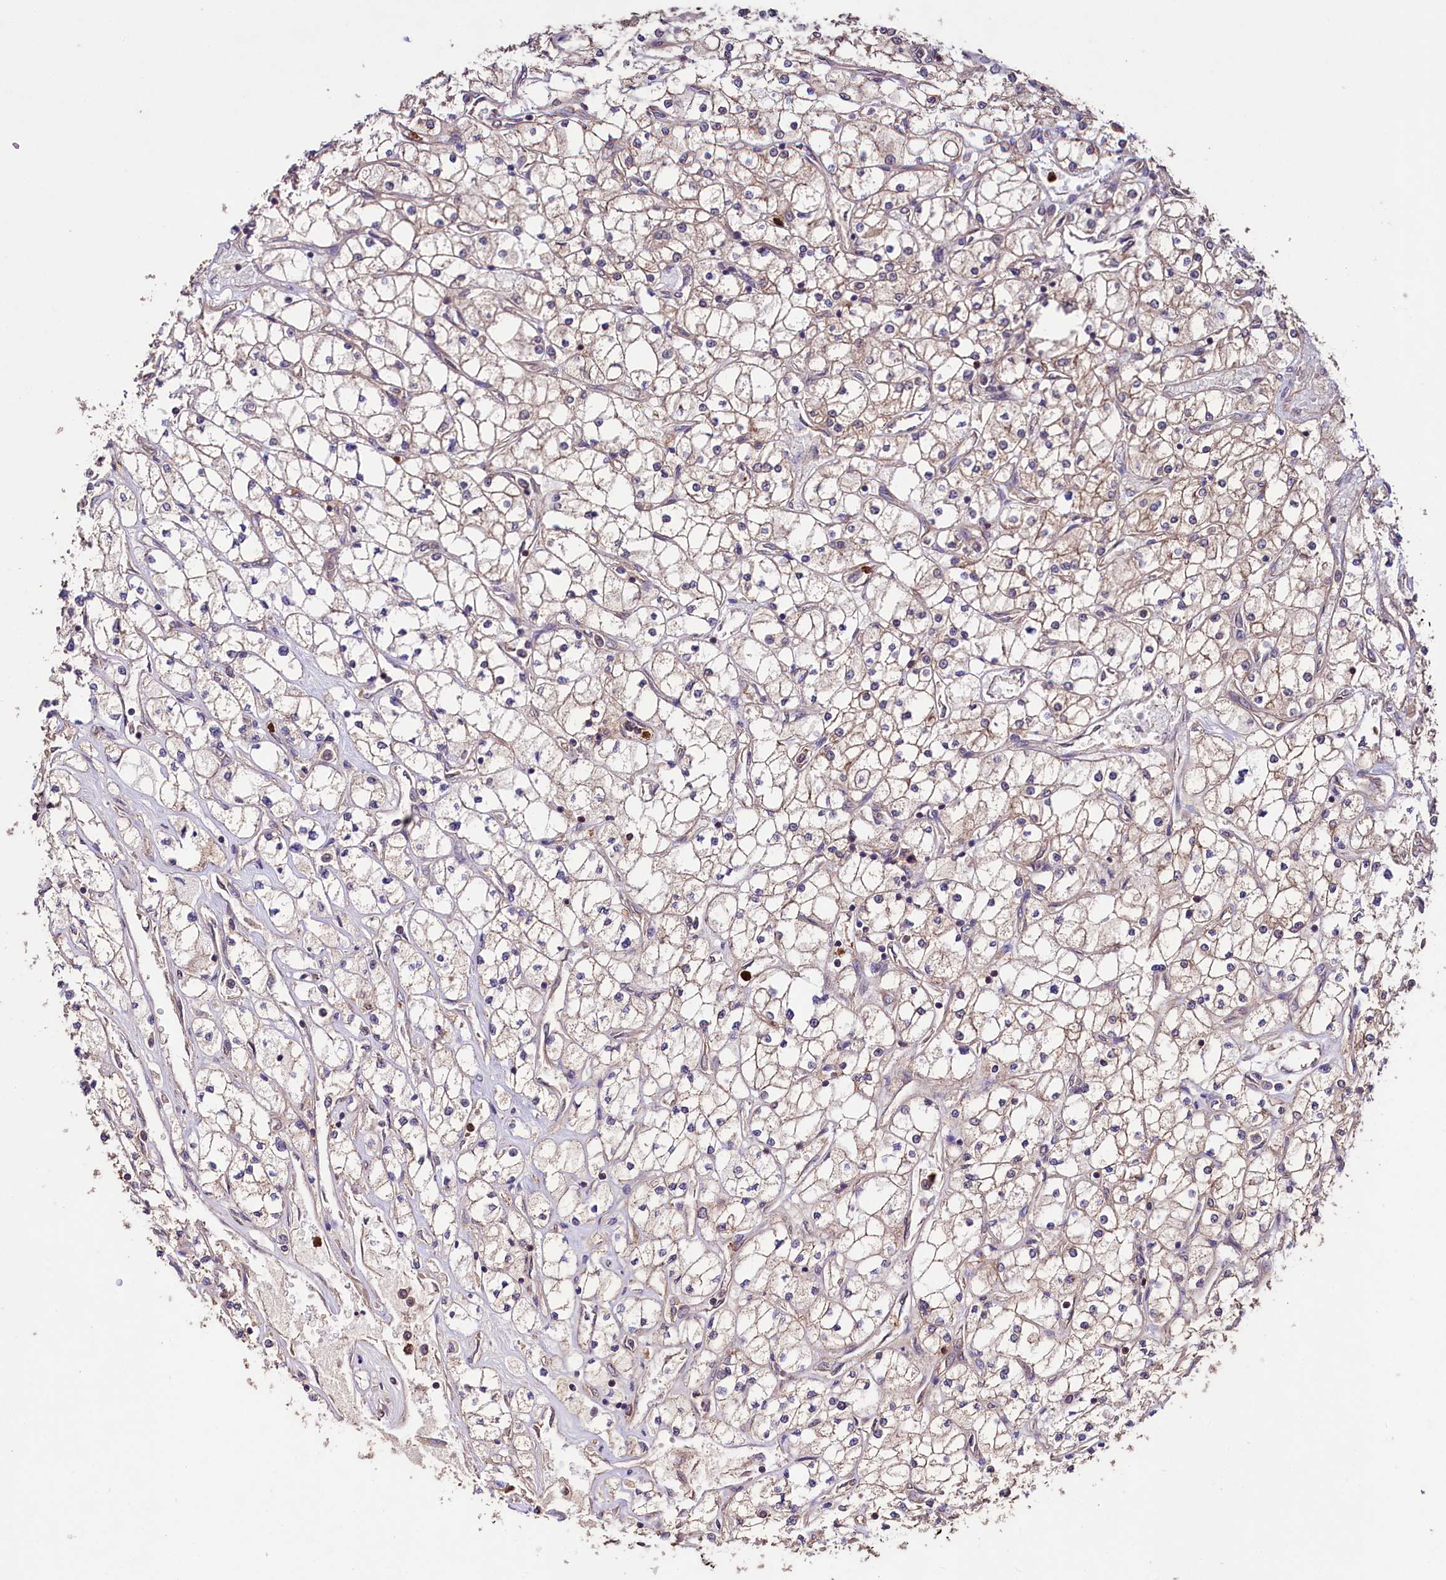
{"staining": {"intensity": "weak", "quantity": "25%-75%", "location": "cytoplasmic/membranous"}, "tissue": "renal cancer", "cell_type": "Tumor cells", "image_type": "cancer", "snomed": [{"axis": "morphology", "description": "Adenocarcinoma, NOS"}, {"axis": "topography", "description": "Kidney"}], "caption": "This photomicrograph displays immunohistochemistry (IHC) staining of adenocarcinoma (renal), with low weak cytoplasmic/membranous positivity in approximately 25%-75% of tumor cells.", "gene": "KLRB1", "patient": {"sex": "male", "age": 80}}